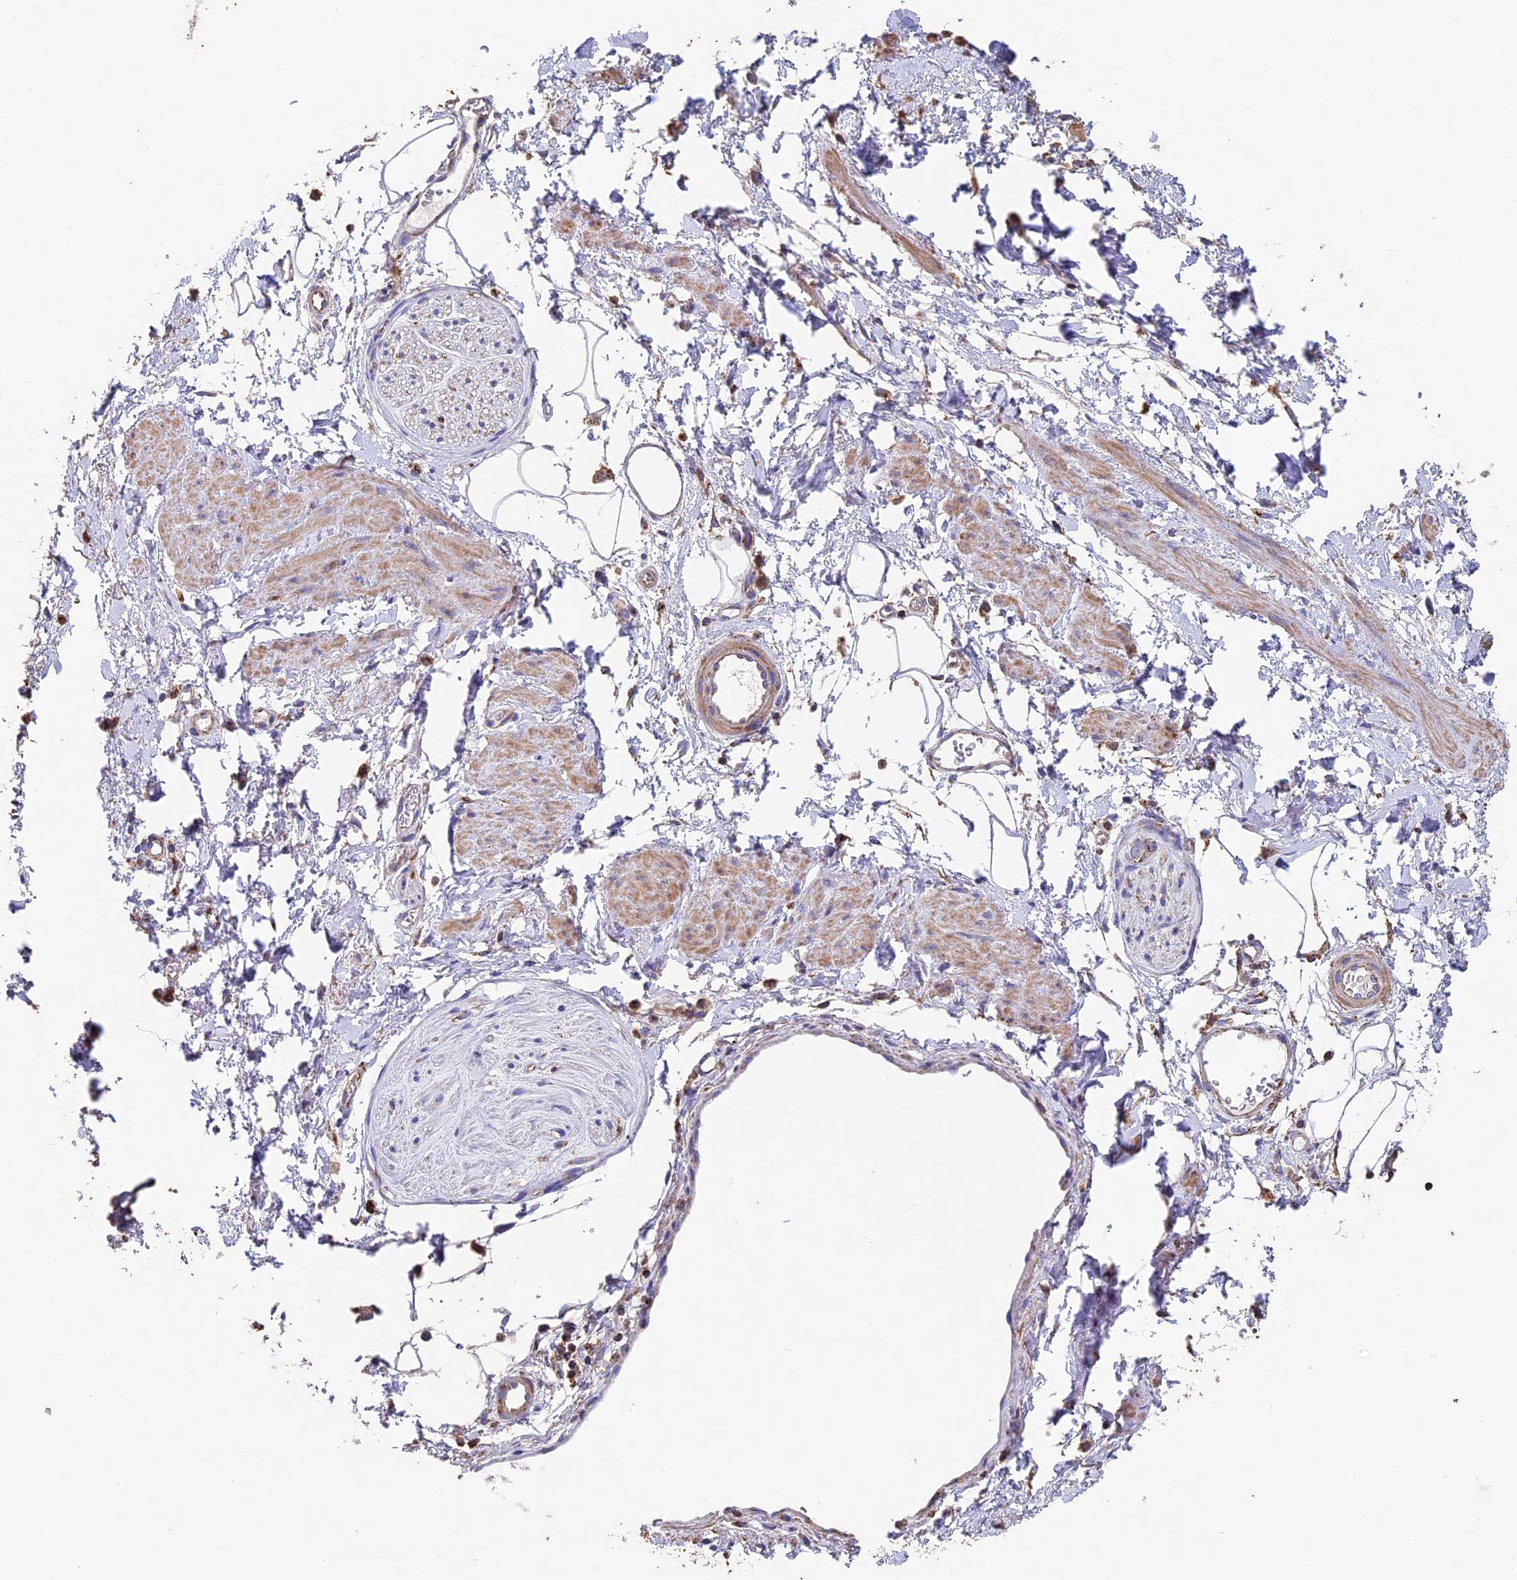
{"staining": {"intensity": "moderate", "quantity": "25%-75%", "location": "cytoplasmic/membranous"}, "tissue": "adipose tissue", "cell_type": "Adipocytes", "image_type": "normal", "snomed": [{"axis": "morphology", "description": "Normal tissue, NOS"}, {"axis": "morphology", "description": "Adenocarcinoma, NOS"}, {"axis": "topography", "description": "Rectum"}, {"axis": "topography", "description": "Vagina"}, {"axis": "topography", "description": "Peripheral nerve tissue"}], "caption": "Adipocytes display medium levels of moderate cytoplasmic/membranous staining in approximately 25%-75% of cells in unremarkable human adipose tissue. (DAB (3,3'-diaminobenzidine) IHC with brightfield microscopy, high magnification).", "gene": "ADAT1", "patient": {"sex": "female", "age": 71}}